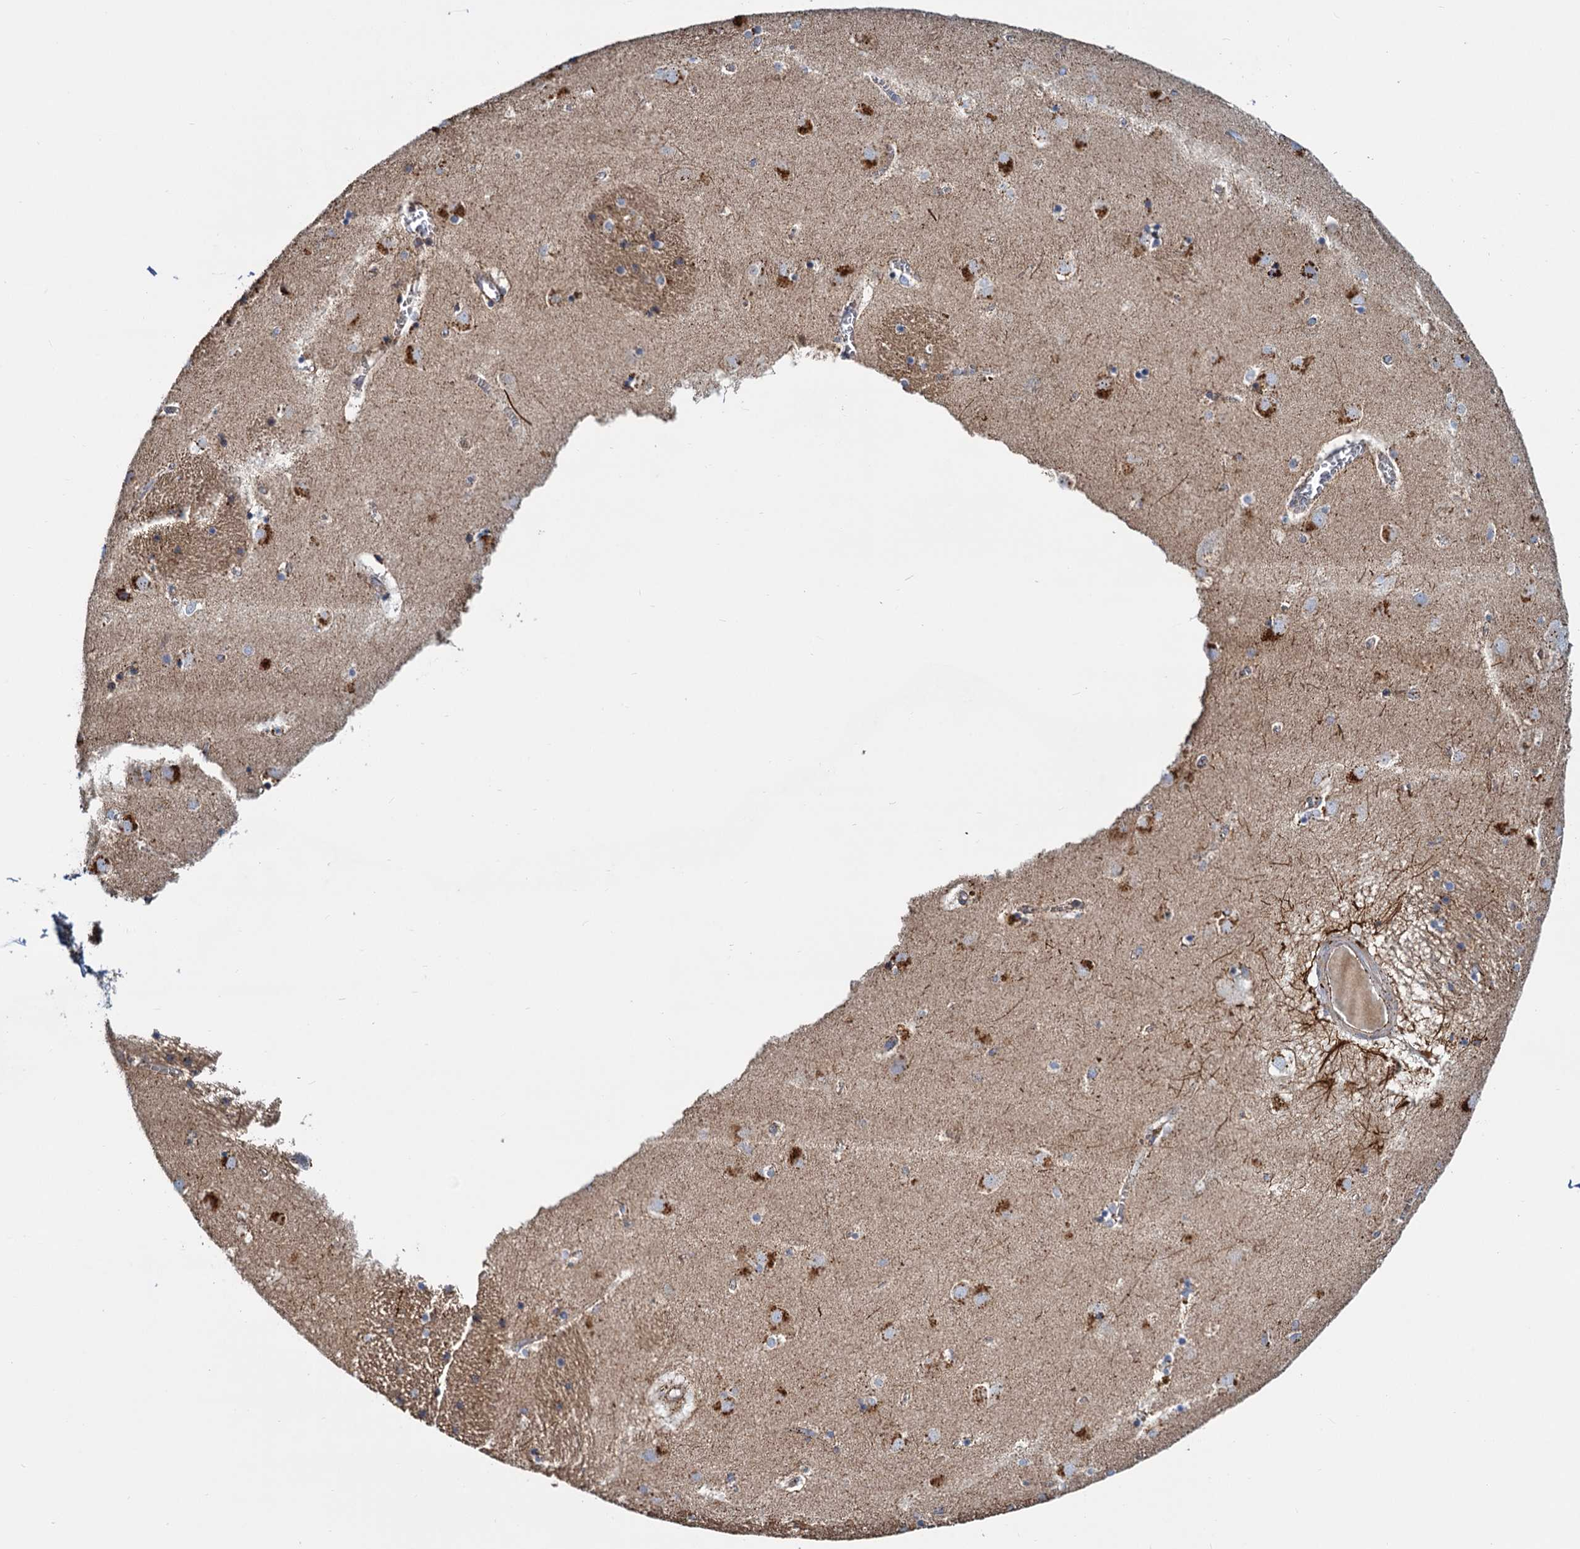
{"staining": {"intensity": "moderate", "quantity": "<25%", "location": "cytoplasmic/membranous"}, "tissue": "caudate", "cell_type": "Glial cells", "image_type": "normal", "snomed": [{"axis": "morphology", "description": "Normal tissue, NOS"}, {"axis": "topography", "description": "Lateral ventricle wall"}], "caption": "IHC (DAB) staining of benign caudate displays moderate cytoplasmic/membranous protein expression in approximately <25% of glial cells. Using DAB (brown) and hematoxylin (blue) stains, captured at high magnification using brightfield microscopy.", "gene": "PSEN1", "patient": {"sex": "male", "age": 70}}